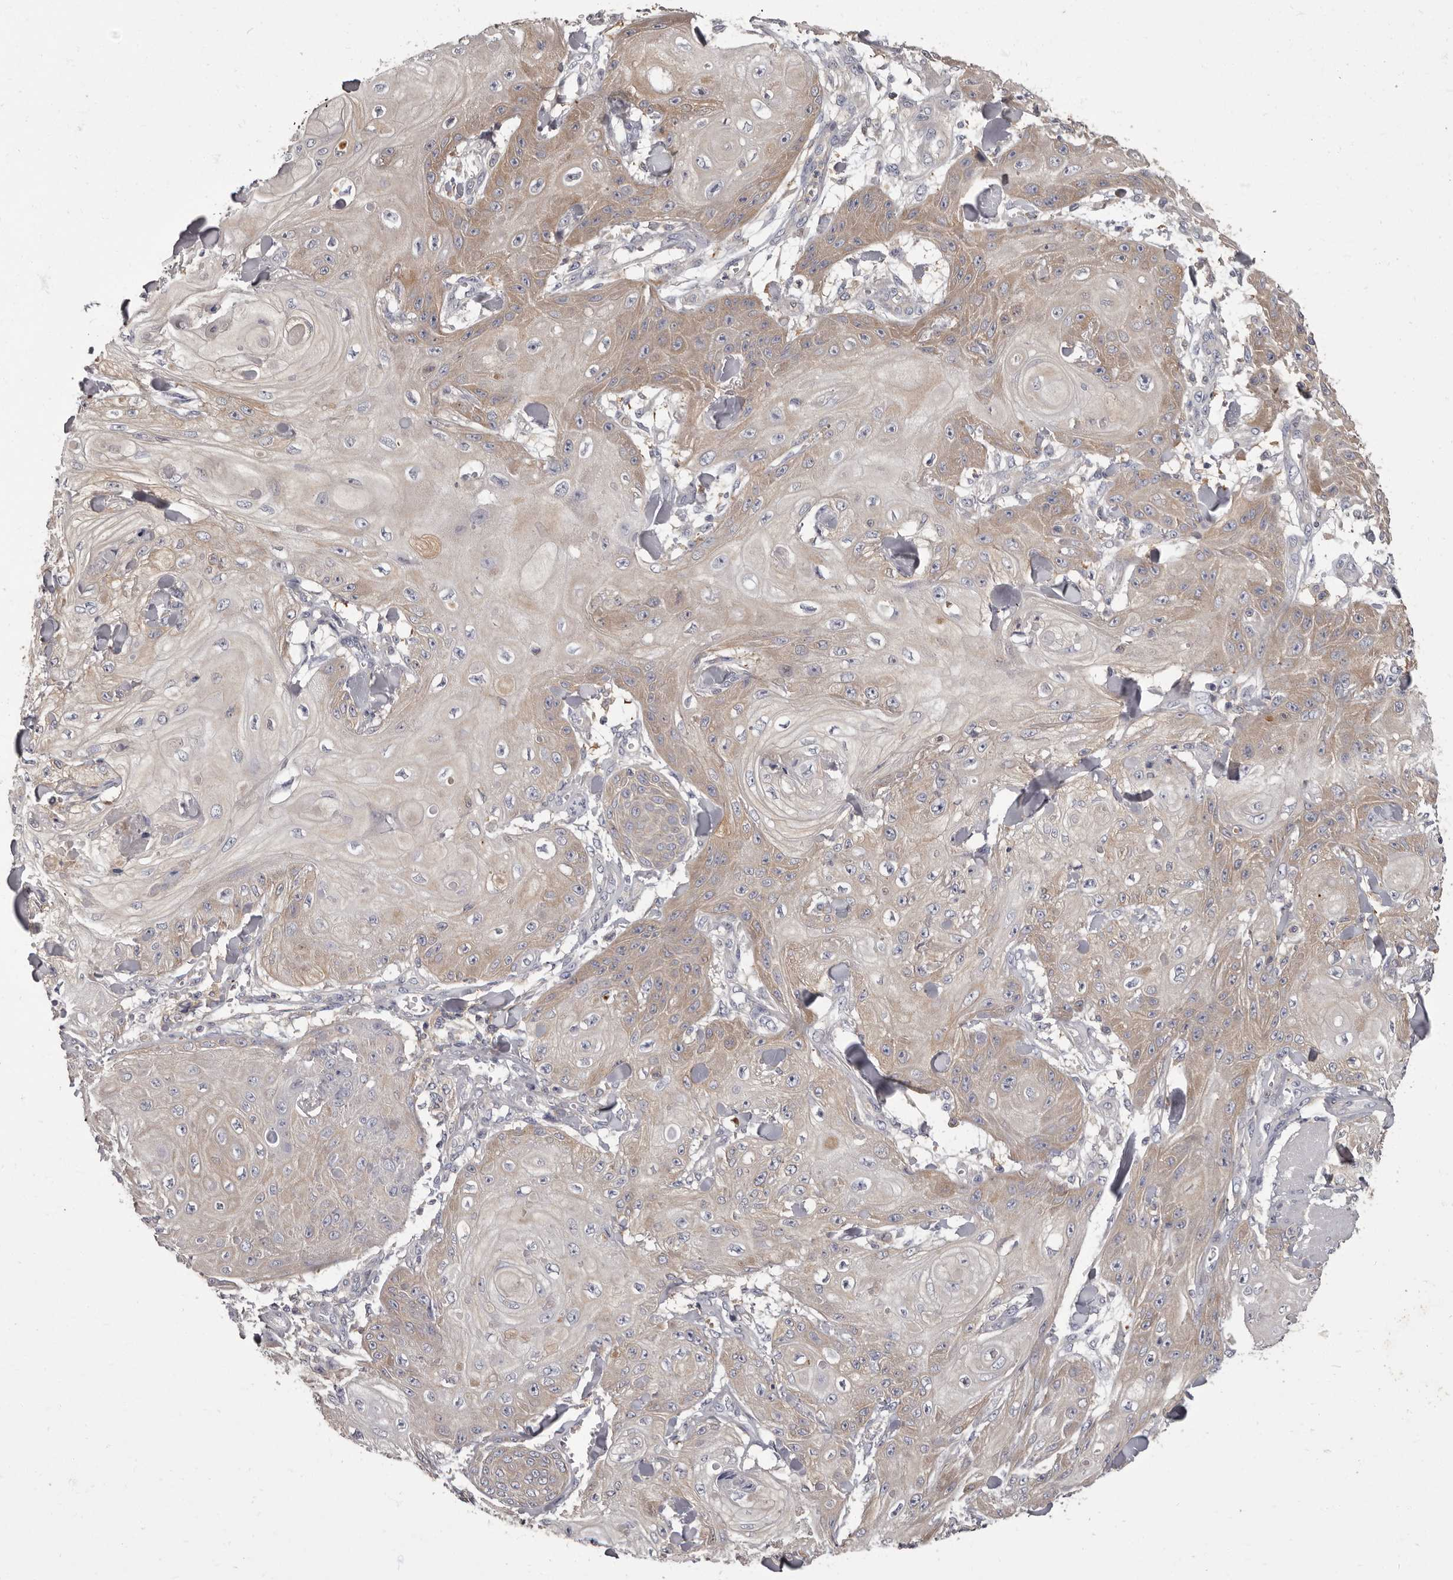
{"staining": {"intensity": "weak", "quantity": "25%-75%", "location": "cytoplasmic/membranous"}, "tissue": "skin cancer", "cell_type": "Tumor cells", "image_type": "cancer", "snomed": [{"axis": "morphology", "description": "Squamous cell carcinoma, NOS"}, {"axis": "topography", "description": "Skin"}], "caption": "Human skin cancer stained with a brown dye reveals weak cytoplasmic/membranous positive expression in about 25%-75% of tumor cells.", "gene": "APEH", "patient": {"sex": "male", "age": 74}}